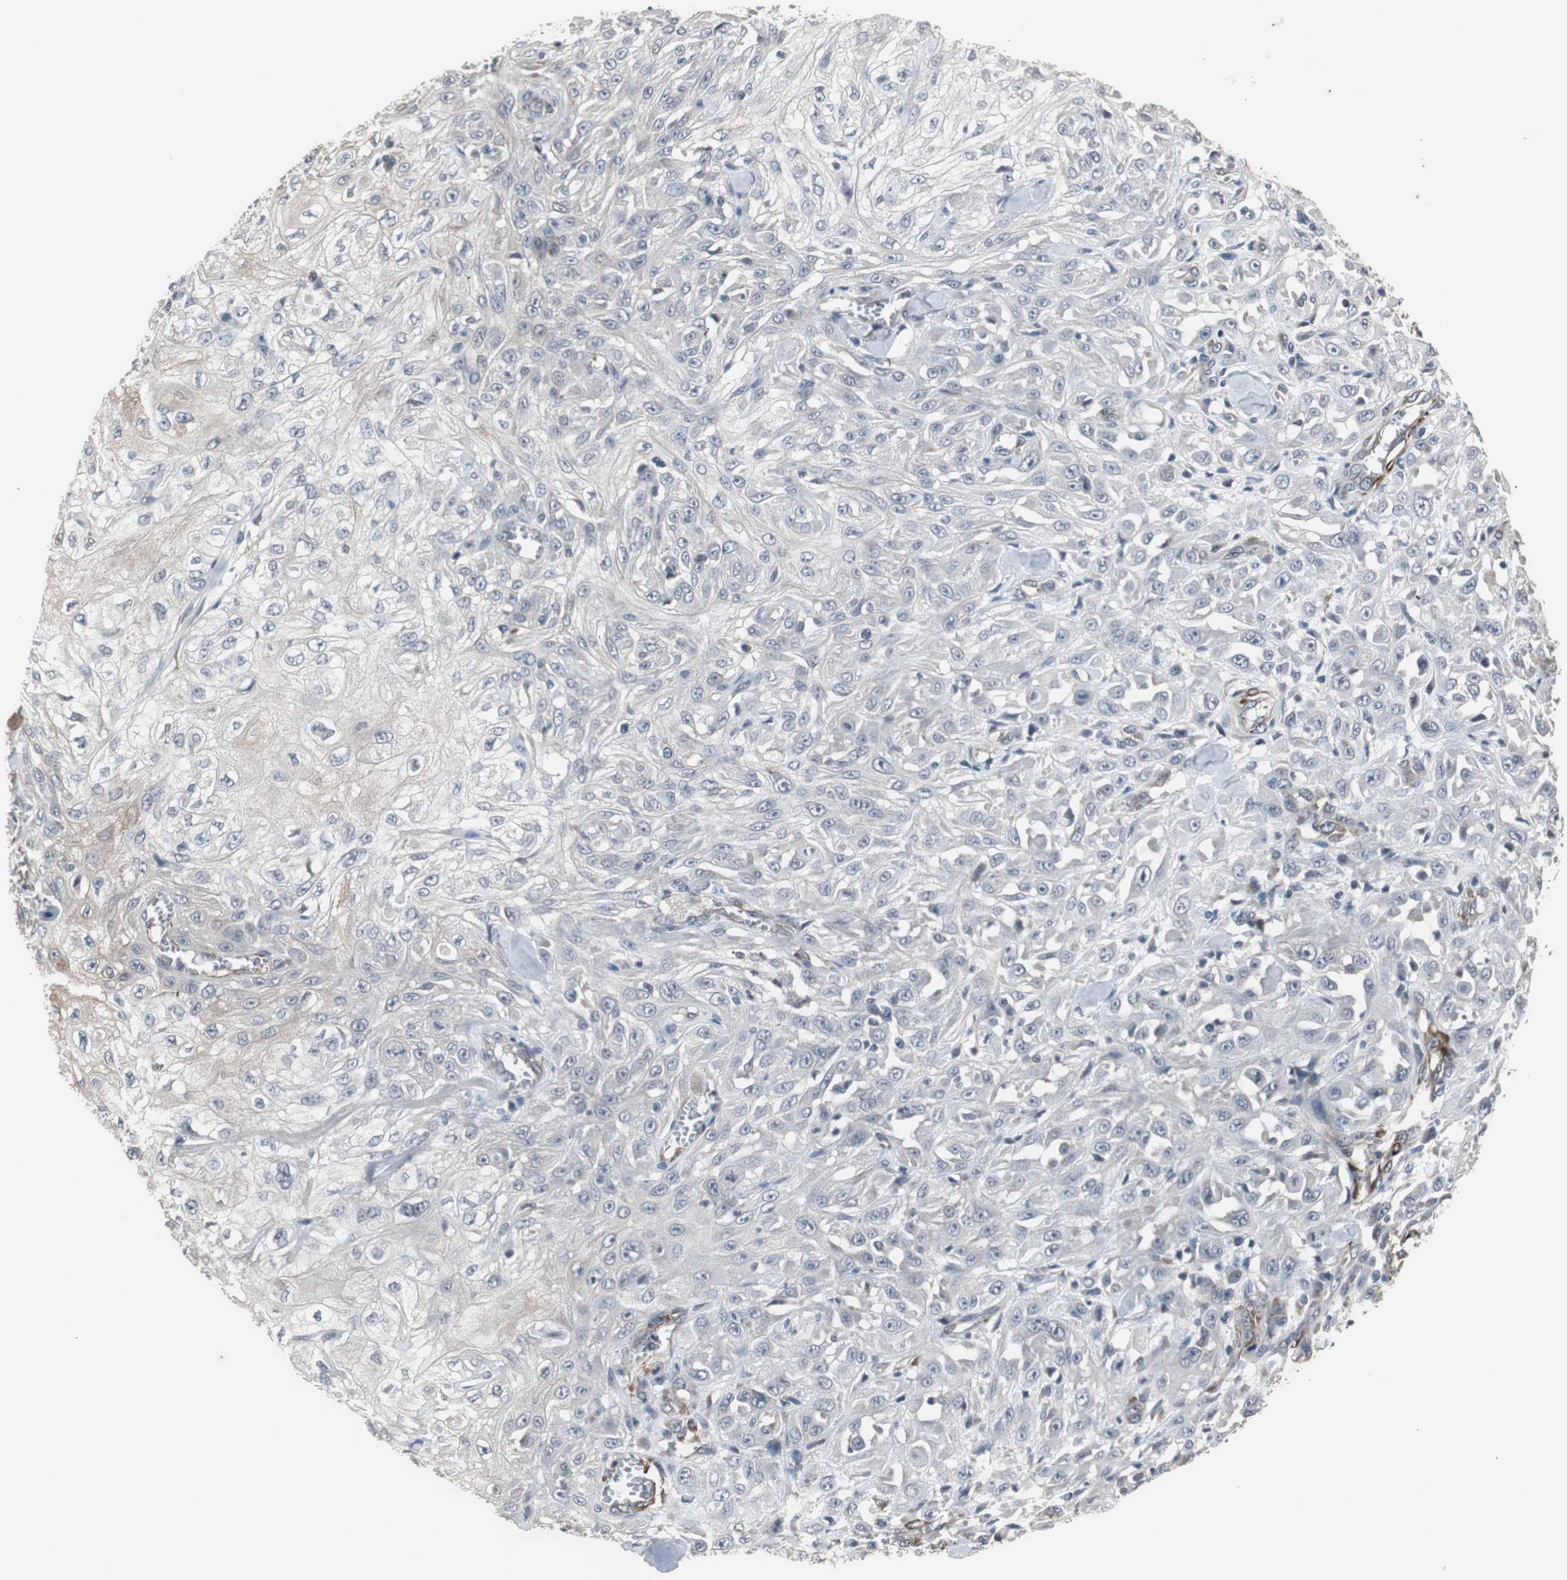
{"staining": {"intensity": "negative", "quantity": "none", "location": "none"}, "tissue": "skin cancer", "cell_type": "Tumor cells", "image_type": "cancer", "snomed": [{"axis": "morphology", "description": "Squamous cell carcinoma, NOS"}, {"axis": "morphology", "description": "Squamous cell carcinoma, metastatic, NOS"}, {"axis": "topography", "description": "Skin"}, {"axis": "topography", "description": "Lymph node"}], "caption": "IHC of skin cancer exhibits no expression in tumor cells.", "gene": "CRADD", "patient": {"sex": "male", "age": 75}}